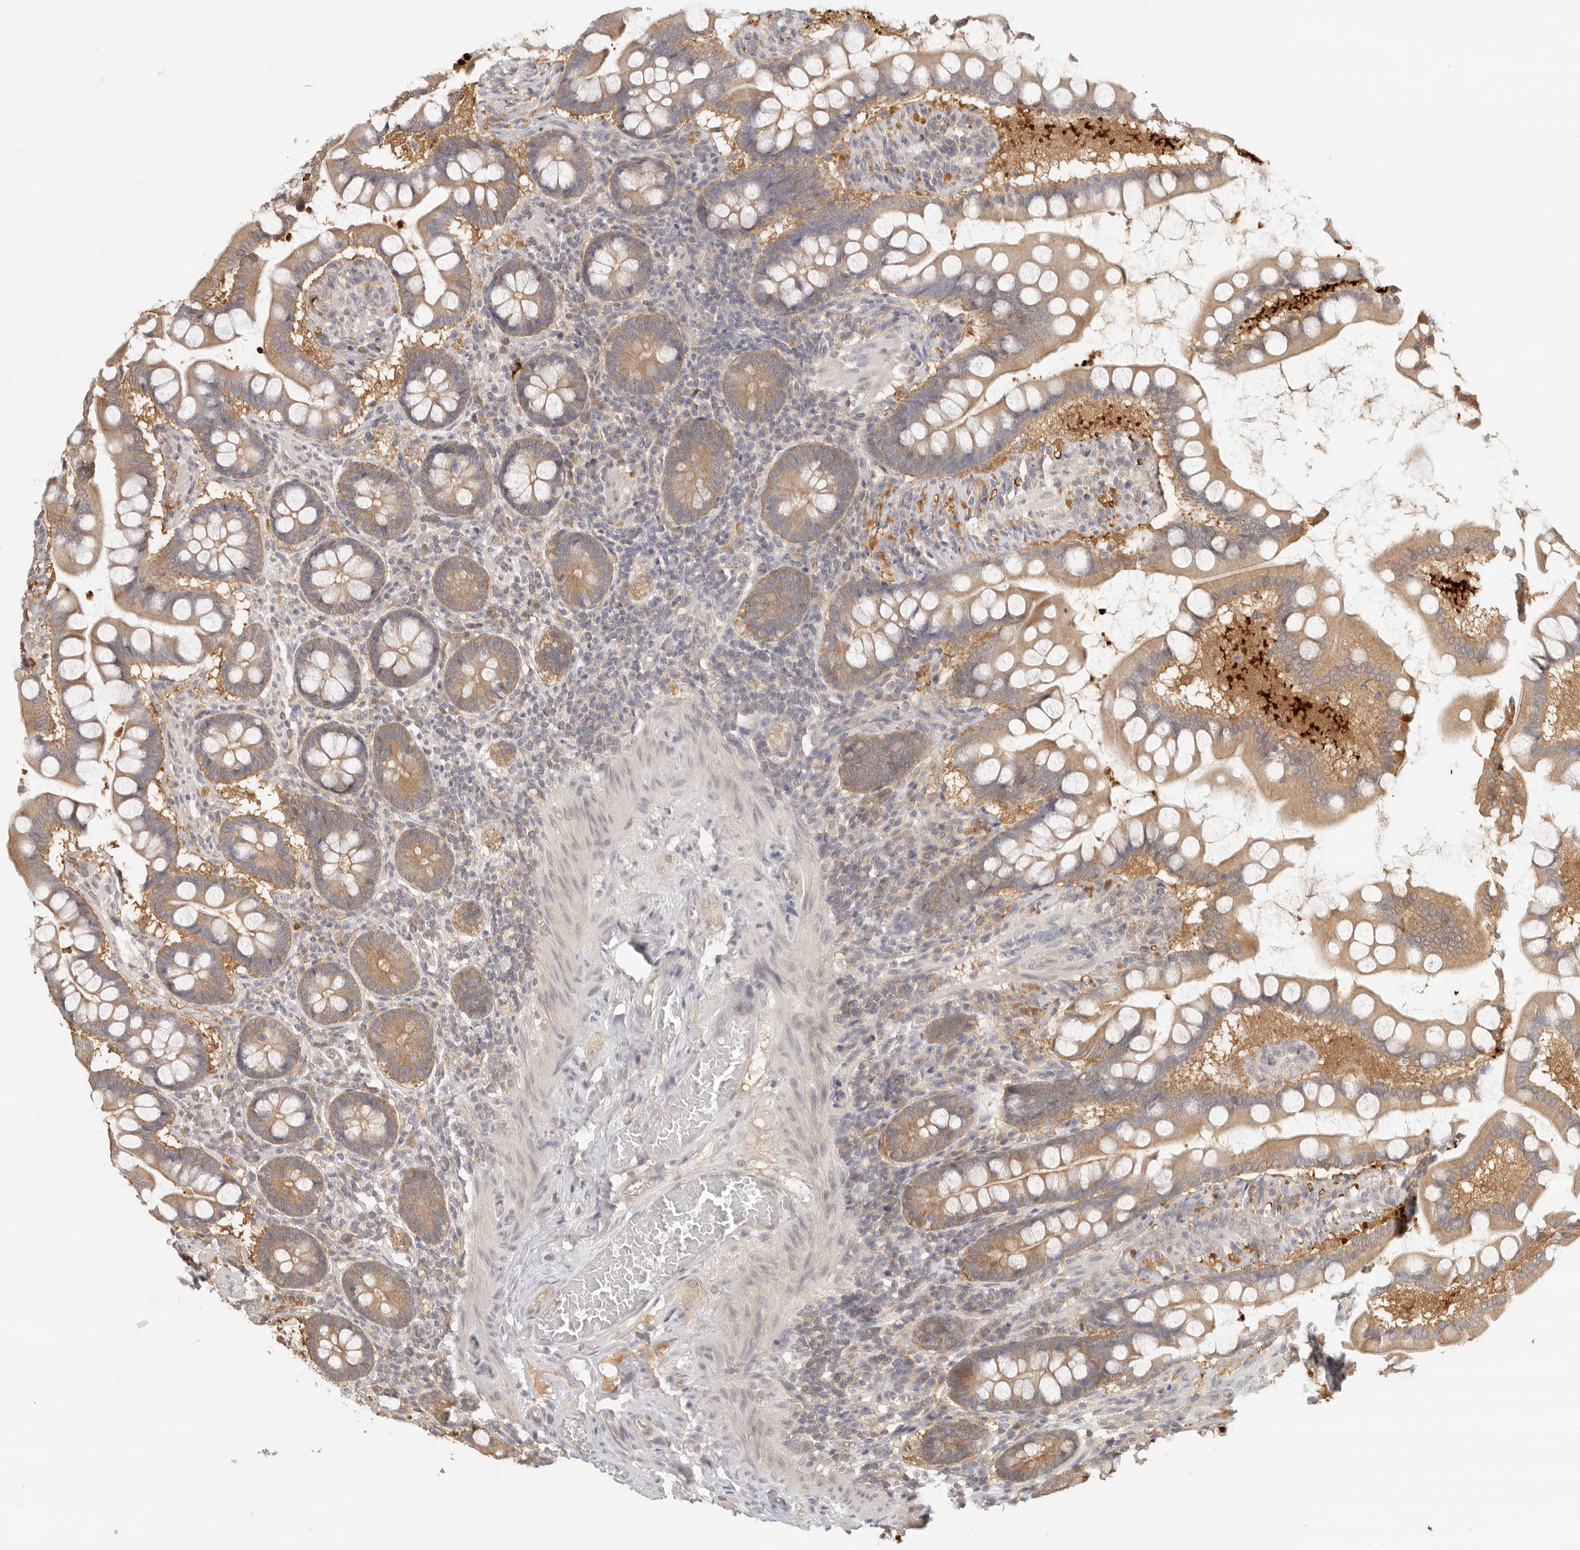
{"staining": {"intensity": "moderate", "quantity": ">75%", "location": "cytoplasmic/membranous"}, "tissue": "small intestine", "cell_type": "Glandular cells", "image_type": "normal", "snomed": [{"axis": "morphology", "description": "Normal tissue, NOS"}, {"axis": "topography", "description": "Small intestine"}], "caption": "DAB immunohistochemical staining of benign human small intestine shows moderate cytoplasmic/membranous protein positivity in approximately >75% of glandular cells. The protein is shown in brown color, while the nuclei are stained blue.", "gene": "AHDC1", "patient": {"sex": "male", "age": 41}}